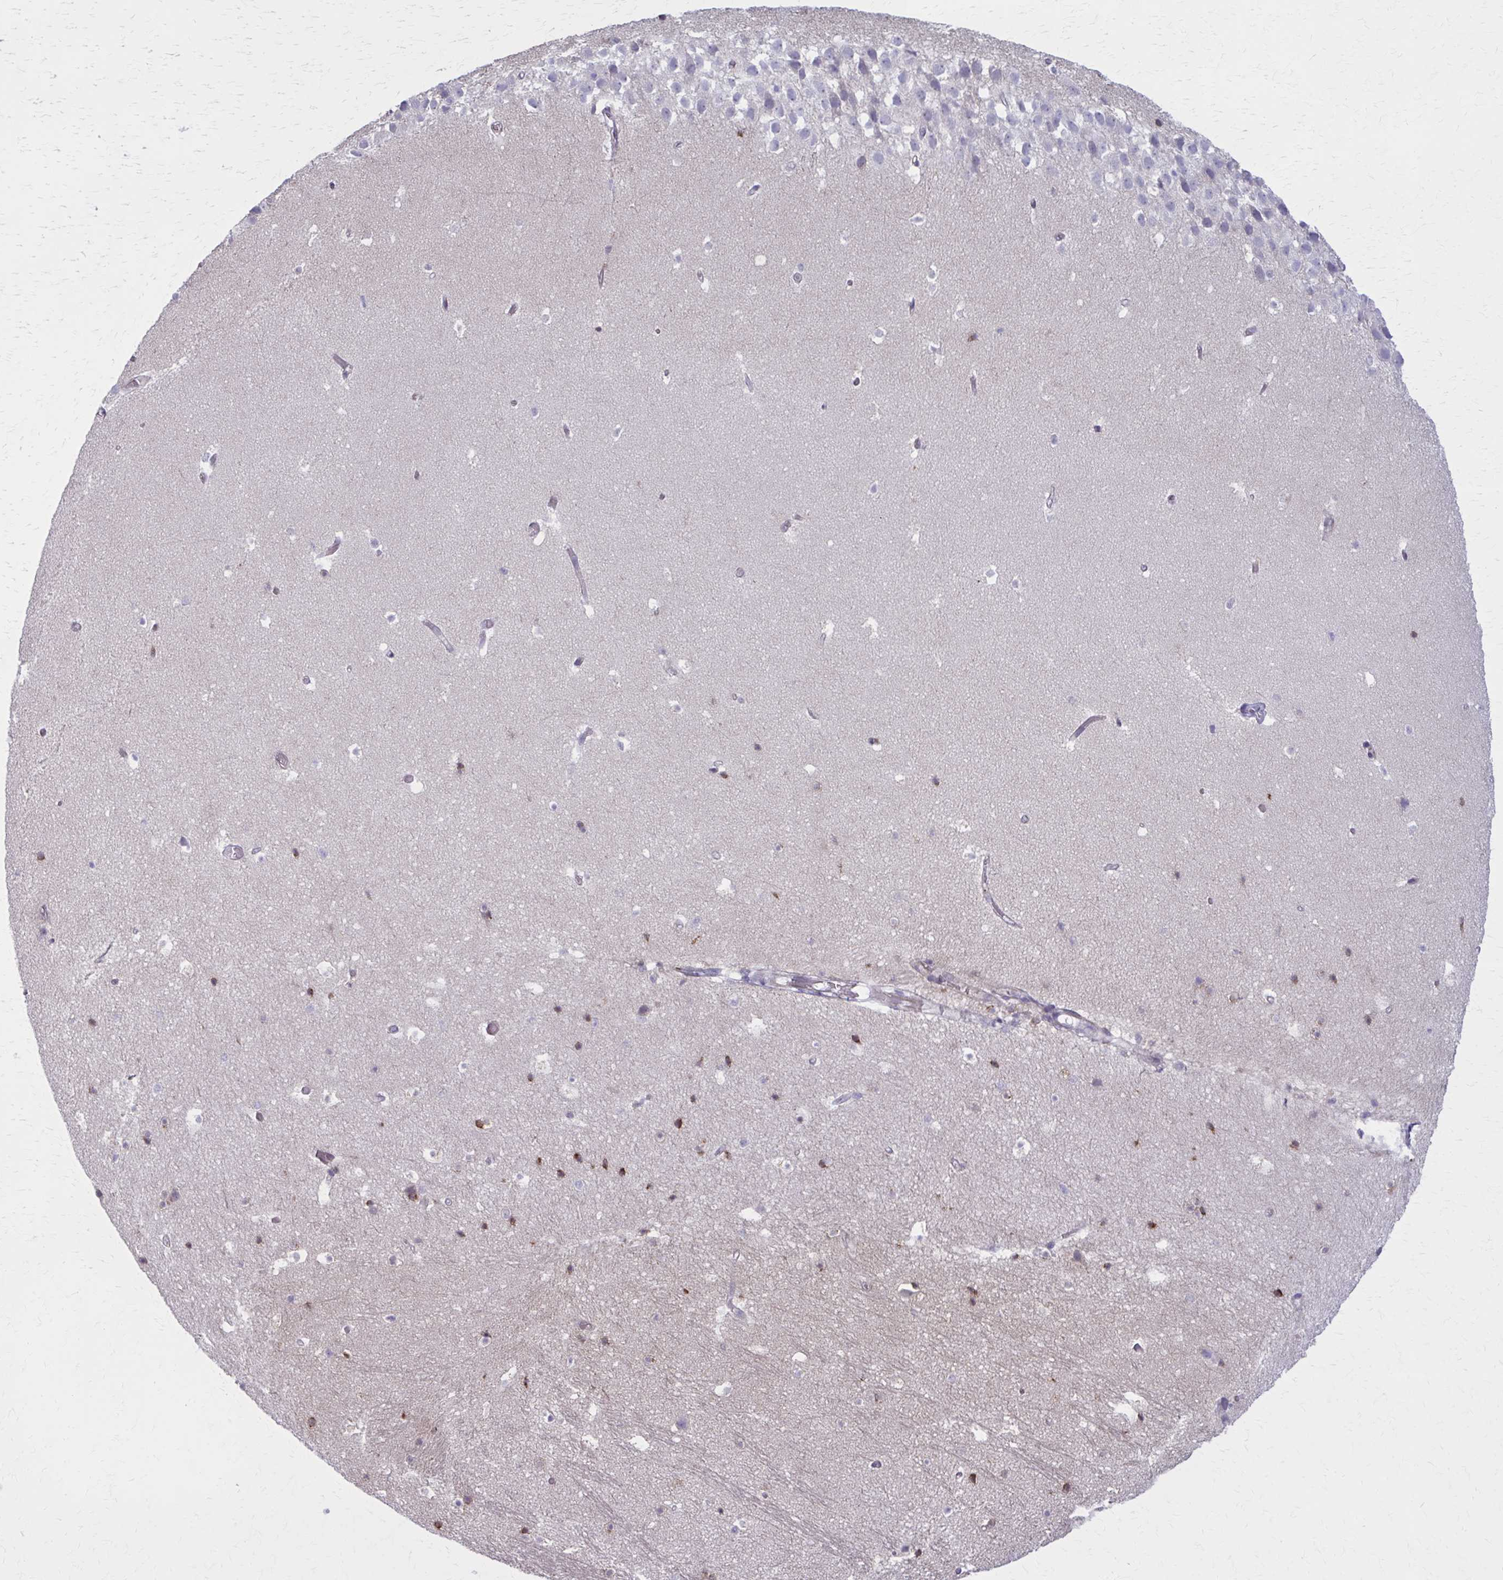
{"staining": {"intensity": "strong", "quantity": "25%-75%", "location": "cytoplasmic/membranous"}, "tissue": "hippocampus", "cell_type": "Glial cells", "image_type": "normal", "snomed": [{"axis": "morphology", "description": "Normal tissue, NOS"}, {"axis": "topography", "description": "Hippocampus"}], "caption": "A brown stain highlights strong cytoplasmic/membranous staining of a protein in glial cells of unremarkable human hippocampus. (DAB IHC, brown staining for protein, blue staining for nuclei).", "gene": "NUMBL", "patient": {"sex": "male", "age": 26}}